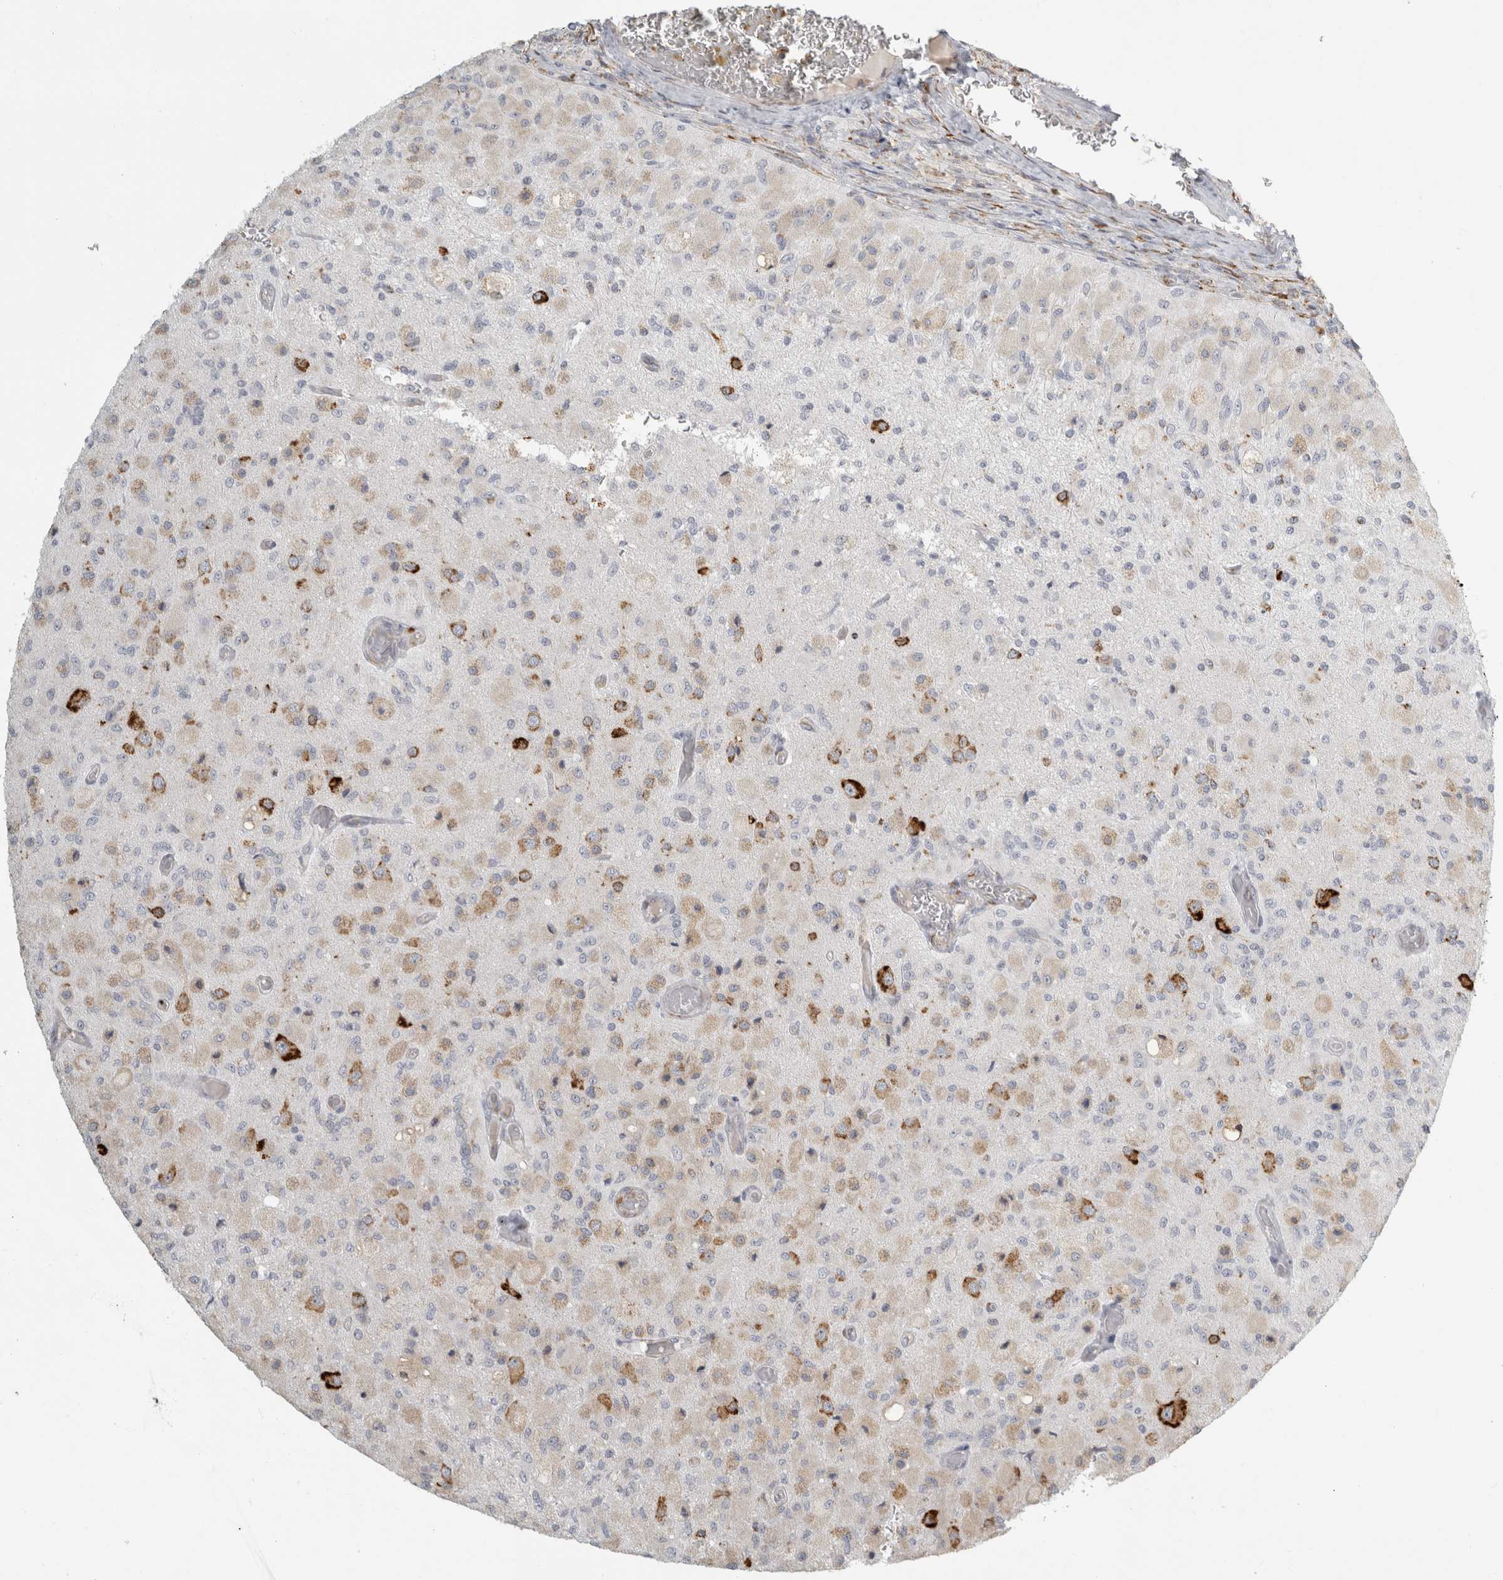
{"staining": {"intensity": "weak", "quantity": "25%-75%", "location": "cytoplasmic/membranous"}, "tissue": "glioma", "cell_type": "Tumor cells", "image_type": "cancer", "snomed": [{"axis": "morphology", "description": "Normal tissue, NOS"}, {"axis": "morphology", "description": "Glioma, malignant, High grade"}, {"axis": "topography", "description": "Cerebral cortex"}], "caption": "Human malignant glioma (high-grade) stained for a protein (brown) displays weak cytoplasmic/membranous positive positivity in approximately 25%-75% of tumor cells.", "gene": "OSTN", "patient": {"sex": "male", "age": 77}}